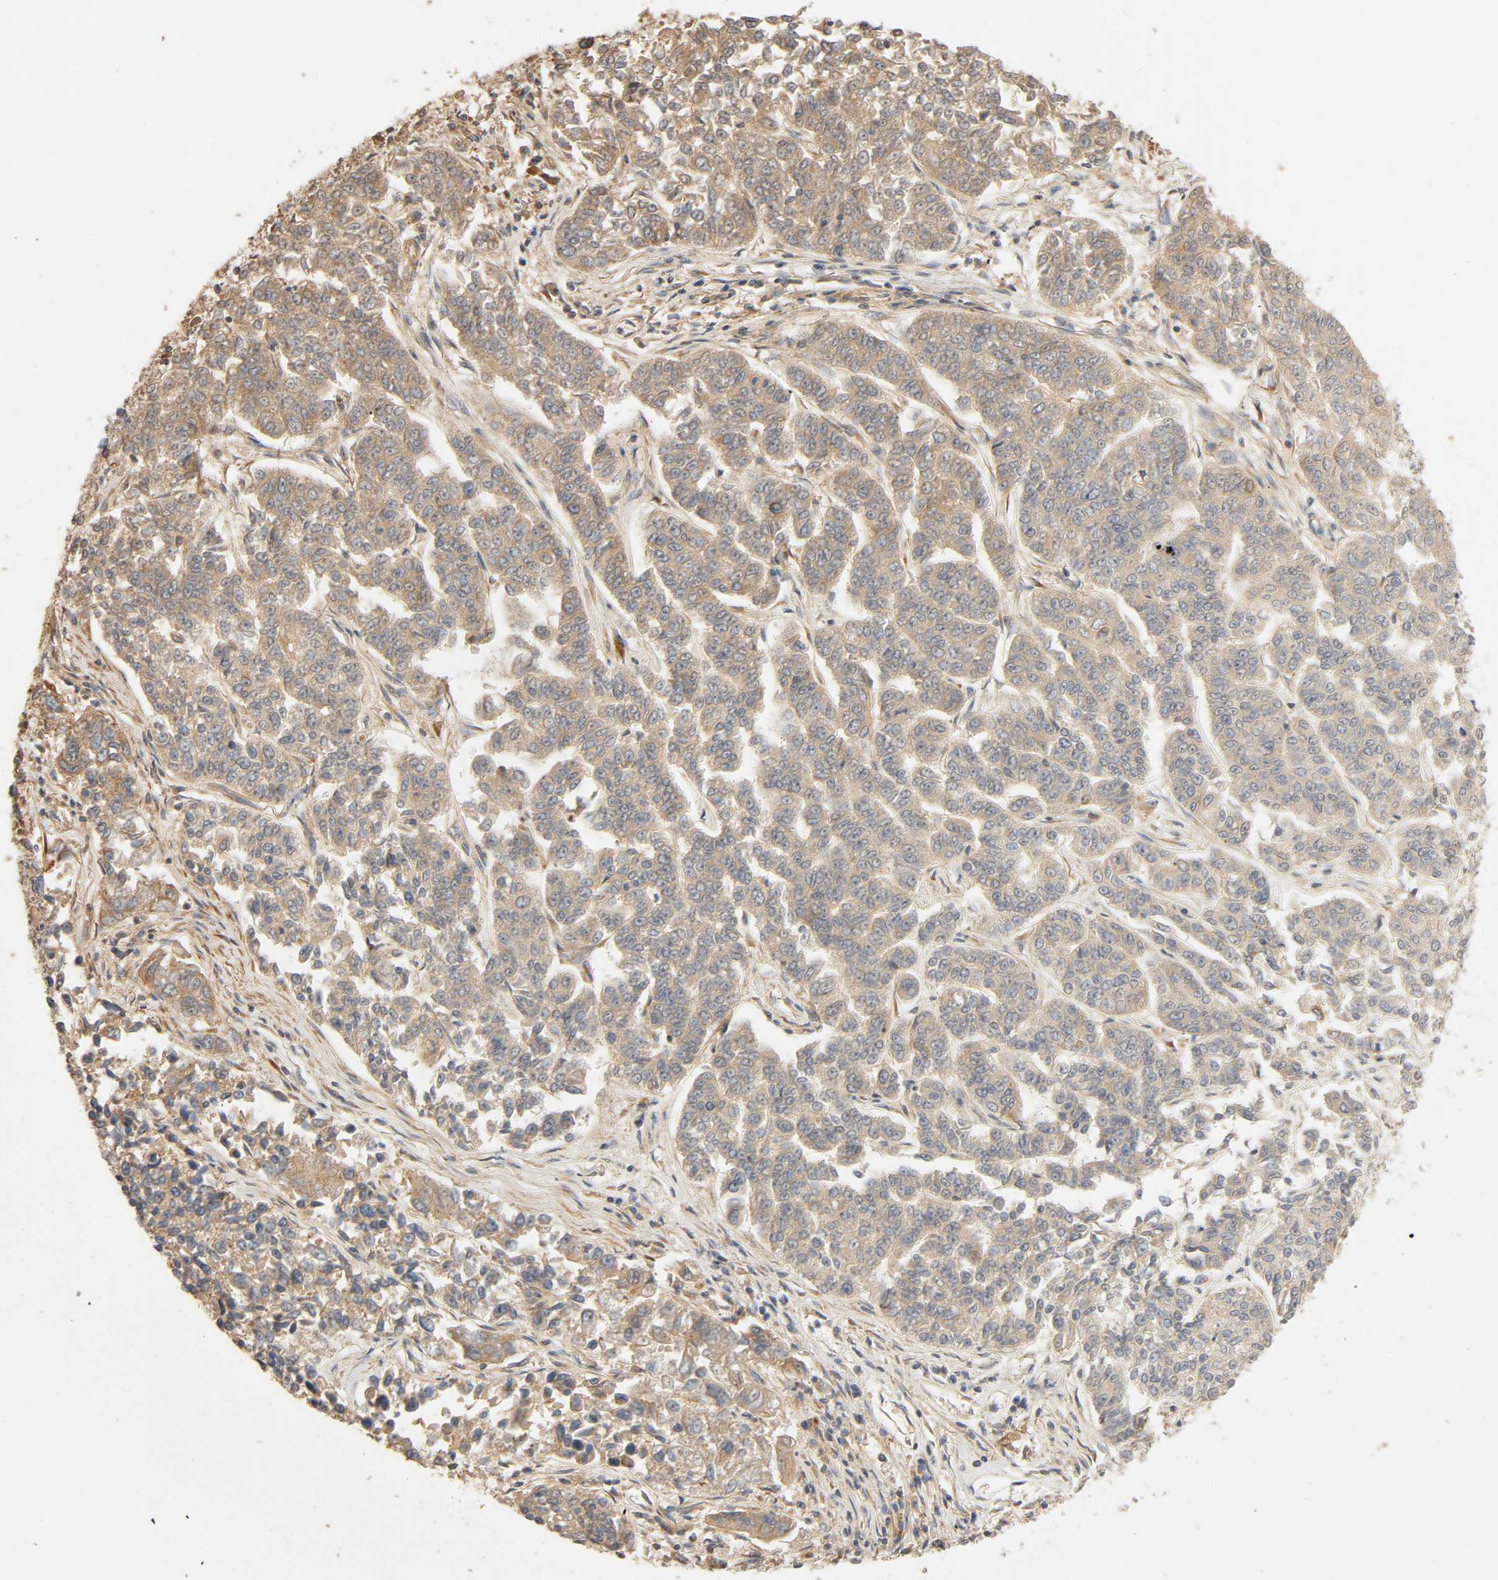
{"staining": {"intensity": "weak", "quantity": "25%-75%", "location": "cytoplasmic/membranous"}, "tissue": "lung cancer", "cell_type": "Tumor cells", "image_type": "cancer", "snomed": [{"axis": "morphology", "description": "Adenocarcinoma, NOS"}, {"axis": "topography", "description": "Lung"}], "caption": "Protein expression analysis of human adenocarcinoma (lung) reveals weak cytoplasmic/membranous positivity in approximately 25%-75% of tumor cells.", "gene": "SGSM1", "patient": {"sex": "male", "age": 84}}